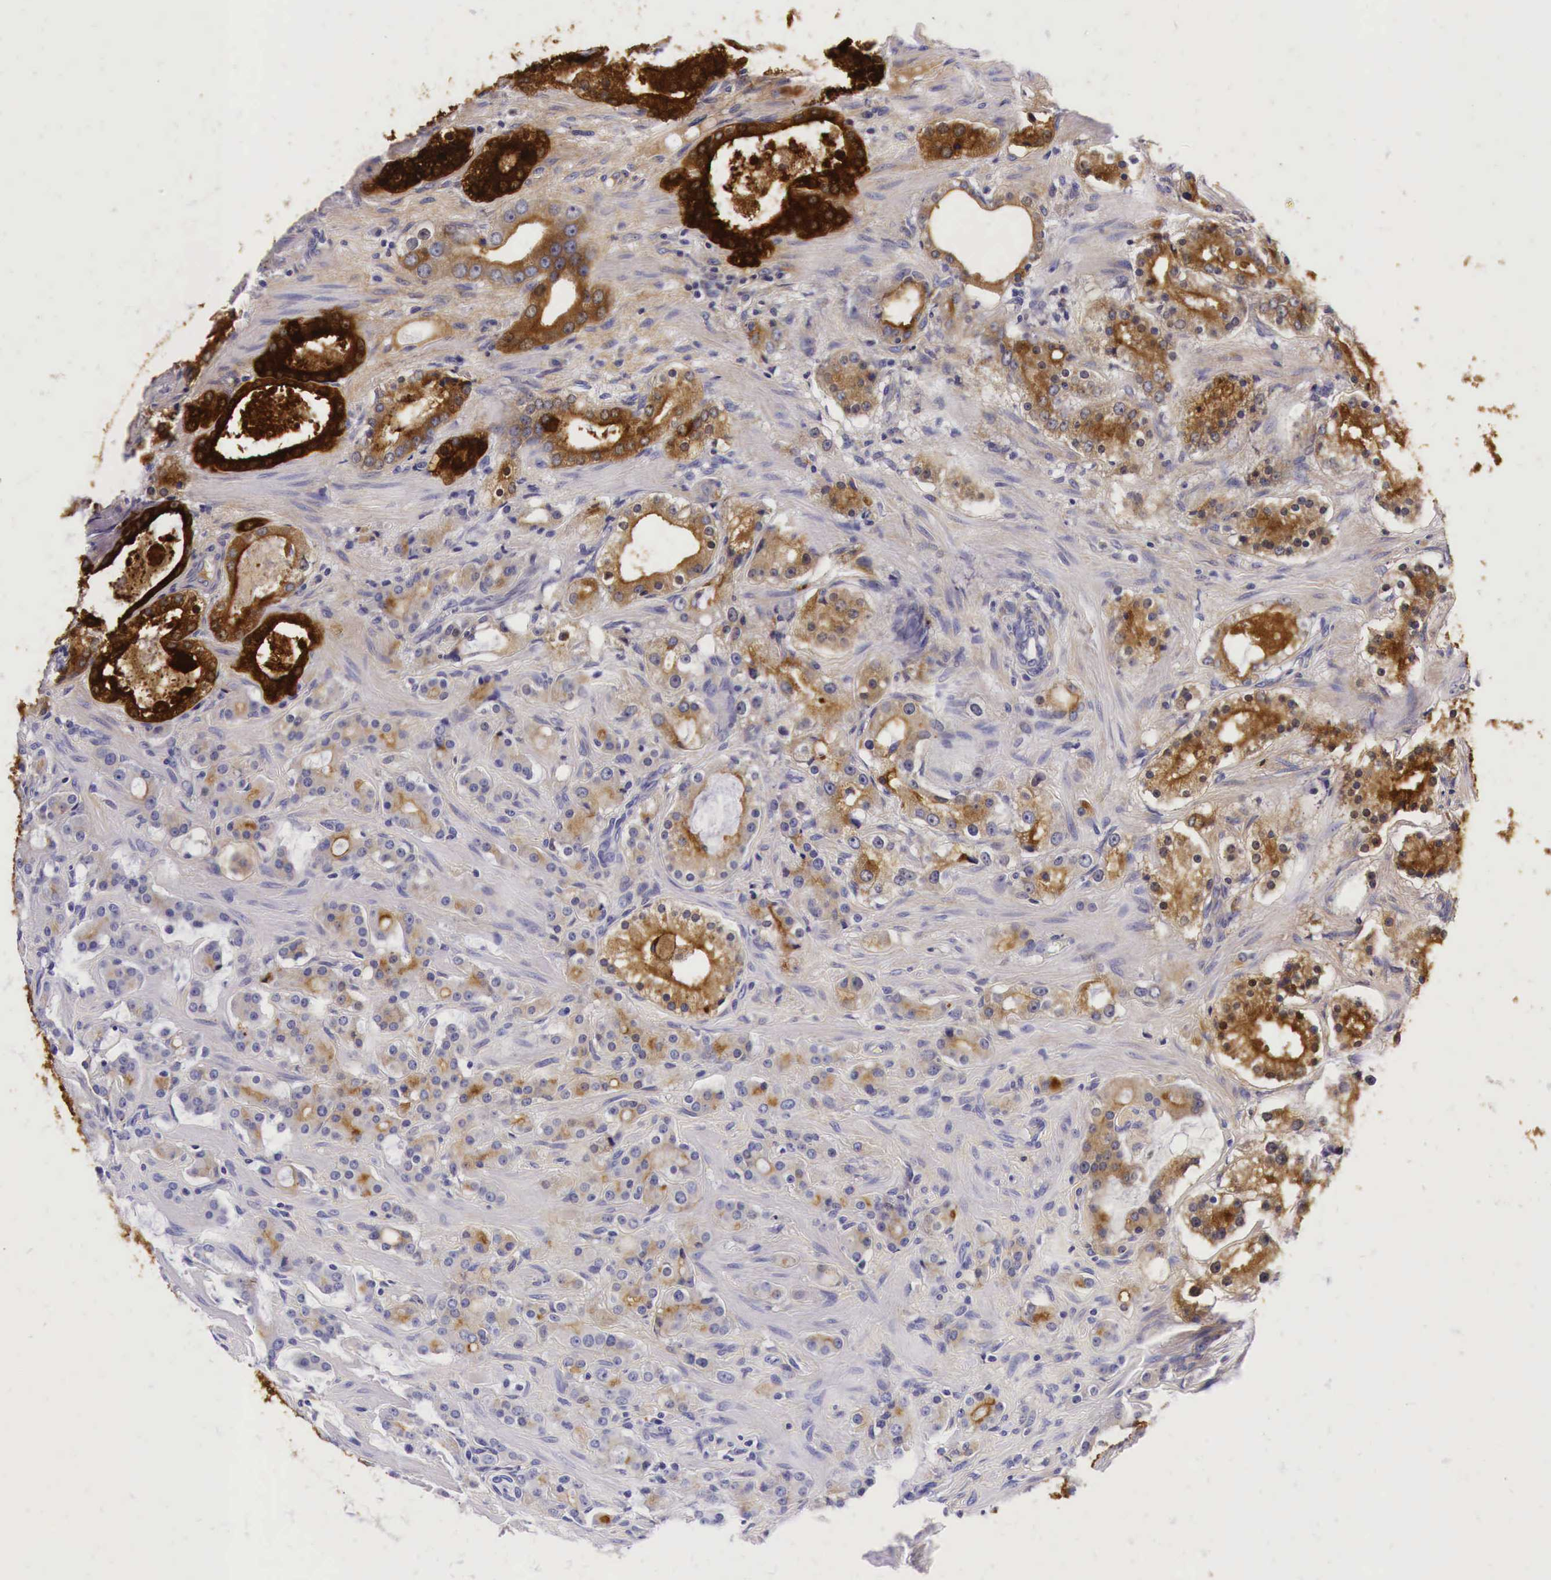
{"staining": {"intensity": "strong", "quantity": ">75%", "location": "cytoplasmic/membranous"}, "tissue": "prostate cancer", "cell_type": "Tumor cells", "image_type": "cancer", "snomed": [{"axis": "morphology", "description": "Adenocarcinoma, Medium grade"}, {"axis": "topography", "description": "Prostate"}], "caption": "Medium-grade adenocarcinoma (prostate) stained with DAB (3,3'-diaminobenzidine) immunohistochemistry displays high levels of strong cytoplasmic/membranous staining in about >75% of tumor cells. The protein of interest is shown in brown color, while the nuclei are stained blue.", "gene": "ACP3", "patient": {"sex": "male", "age": 73}}